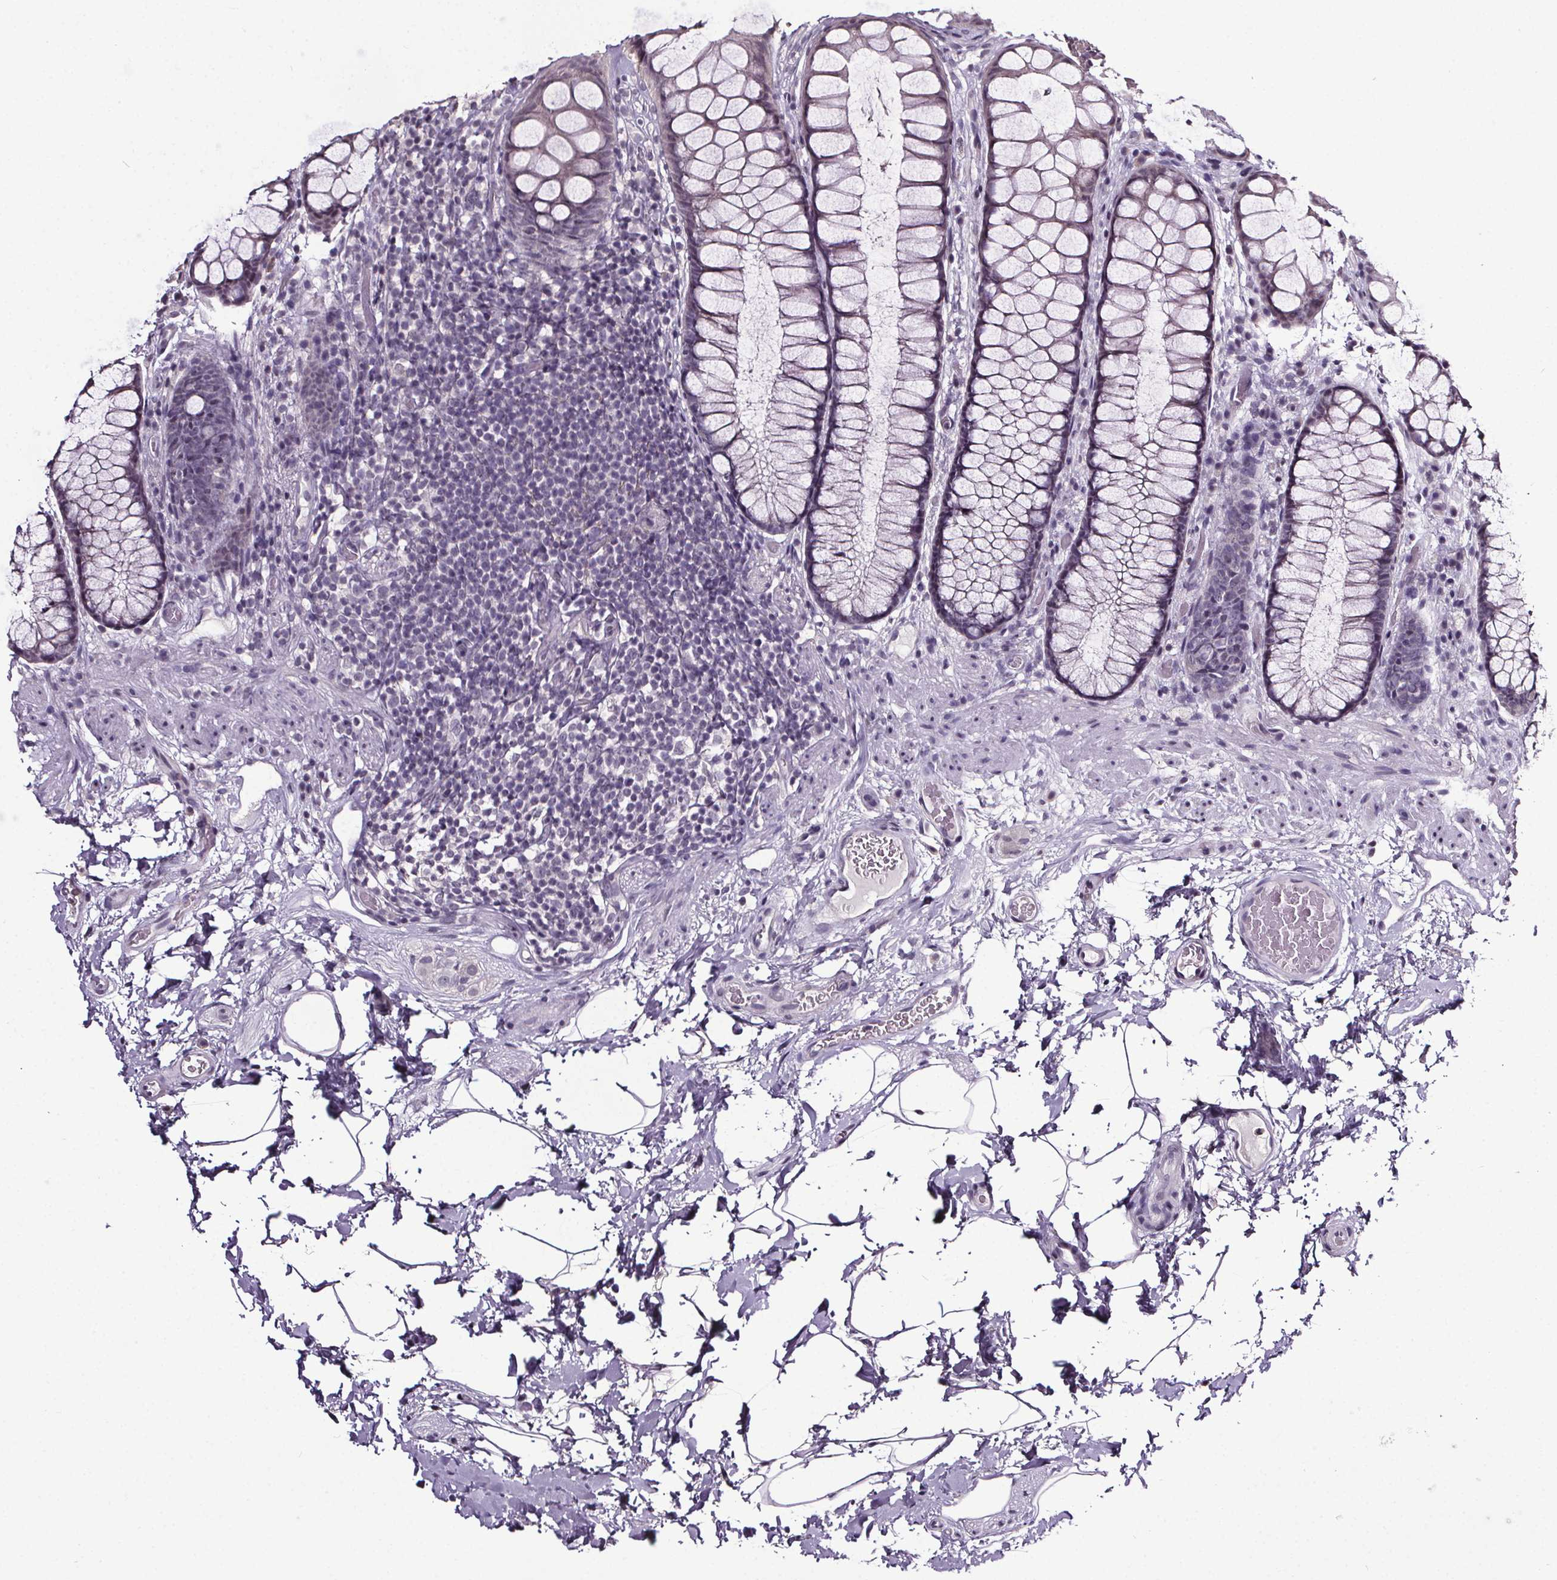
{"staining": {"intensity": "negative", "quantity": "none", "location": "none"}, "tissue": "rectum", "cell_type": "Glandular cells", "image_type": "normal", "snomed": [{"axis": "morphology", "description": "Normal tissue, NOS"}, {"axis": "topography", "description": "Rectum"}], "caption": "Protein analysis of benign rectum exhibits no significant staining in glandular cells. (IHC, brightfield microscopy, high magnification).", "gene": "NKX6", "patient": {"sex": "female", "age": 62}}